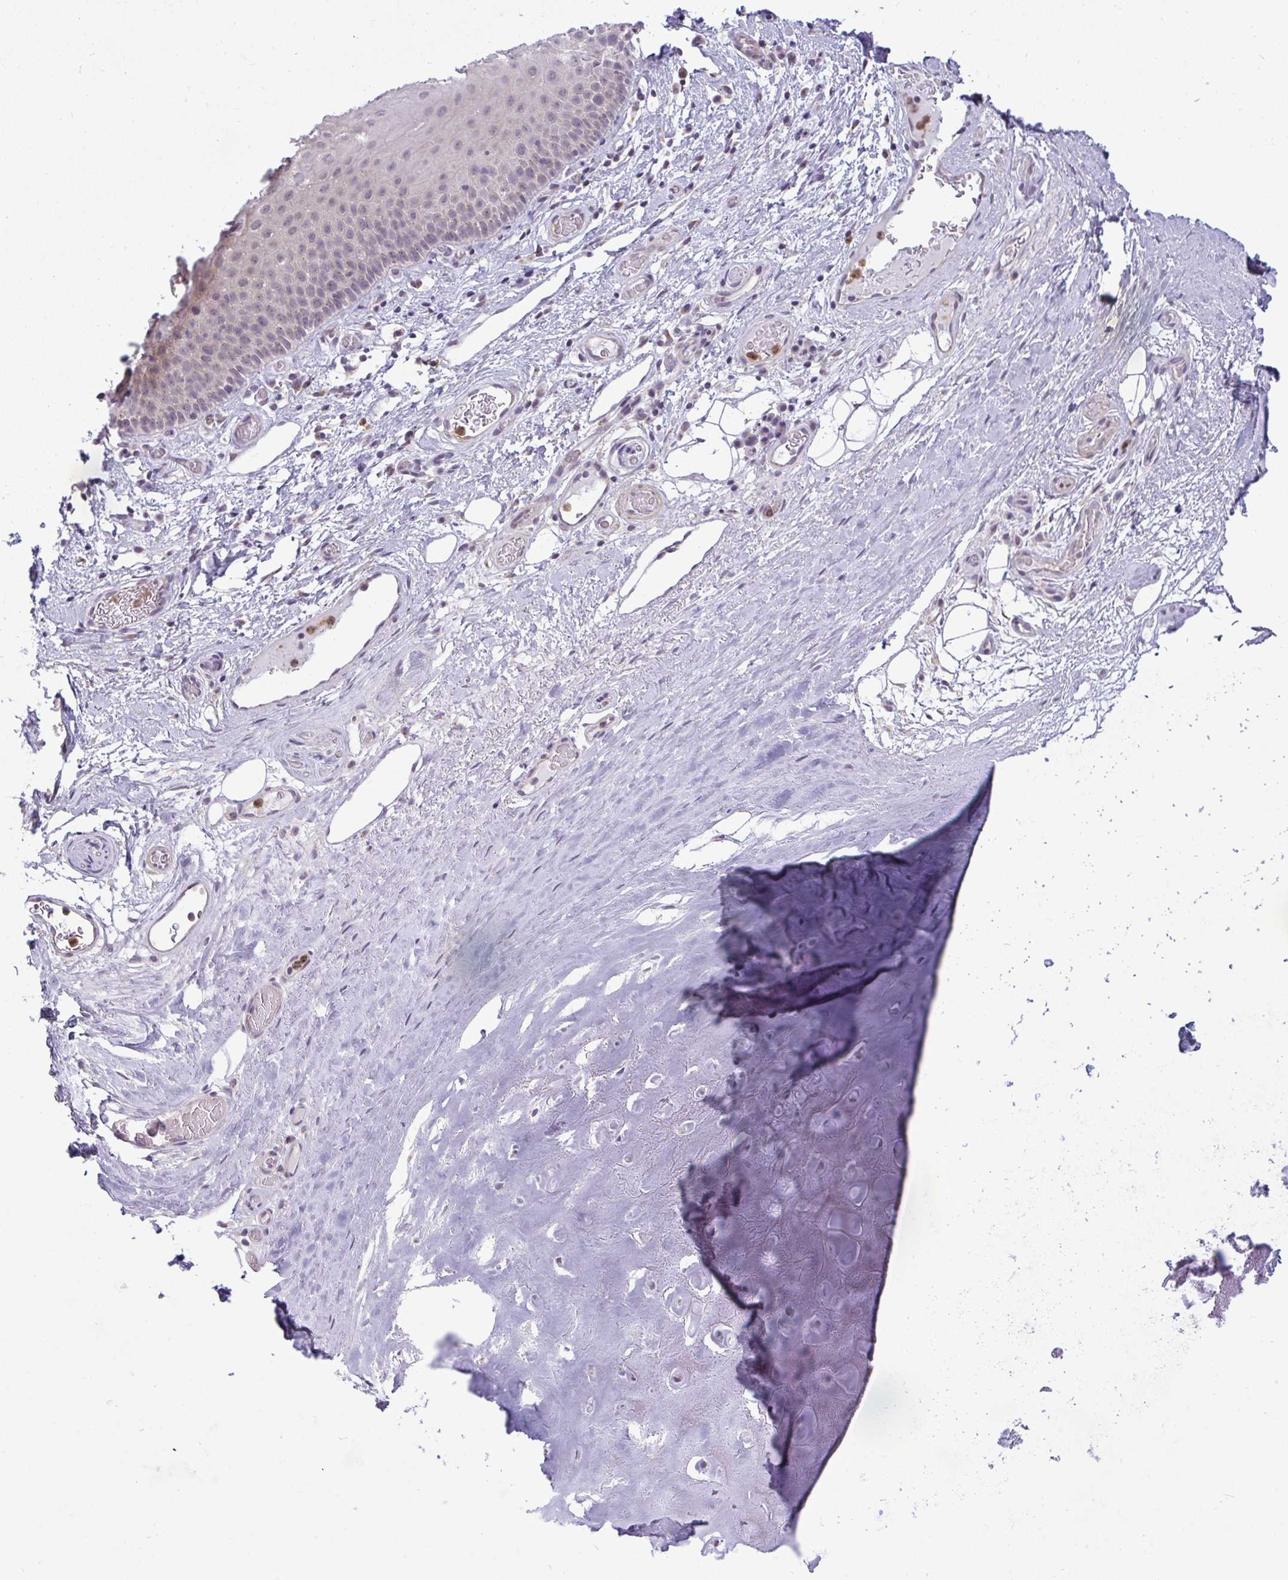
{"staining": {"intensity": "negative", "quantity": "none", "location": "none"}, "tissue": "adipose tissue", "cell_type": "Adipocytes", "image_type": "normal", "snomed": [{"axis": "morphology", "description": "Normal tissue, NOS"}, {"axis": "topography", "description": "Lymph node"}, {"axis": "topography", "description": "Cartilage tissue"}, {"axis": "topography", "description": "Nasopharynx"}], "caption": "DAB immunohistochemical staining of unremarkable adipose tissue reveals no significant positivity in adipocytes.", "gene": "DZIP1", "patient": {"sex": "male", "age": 63}}